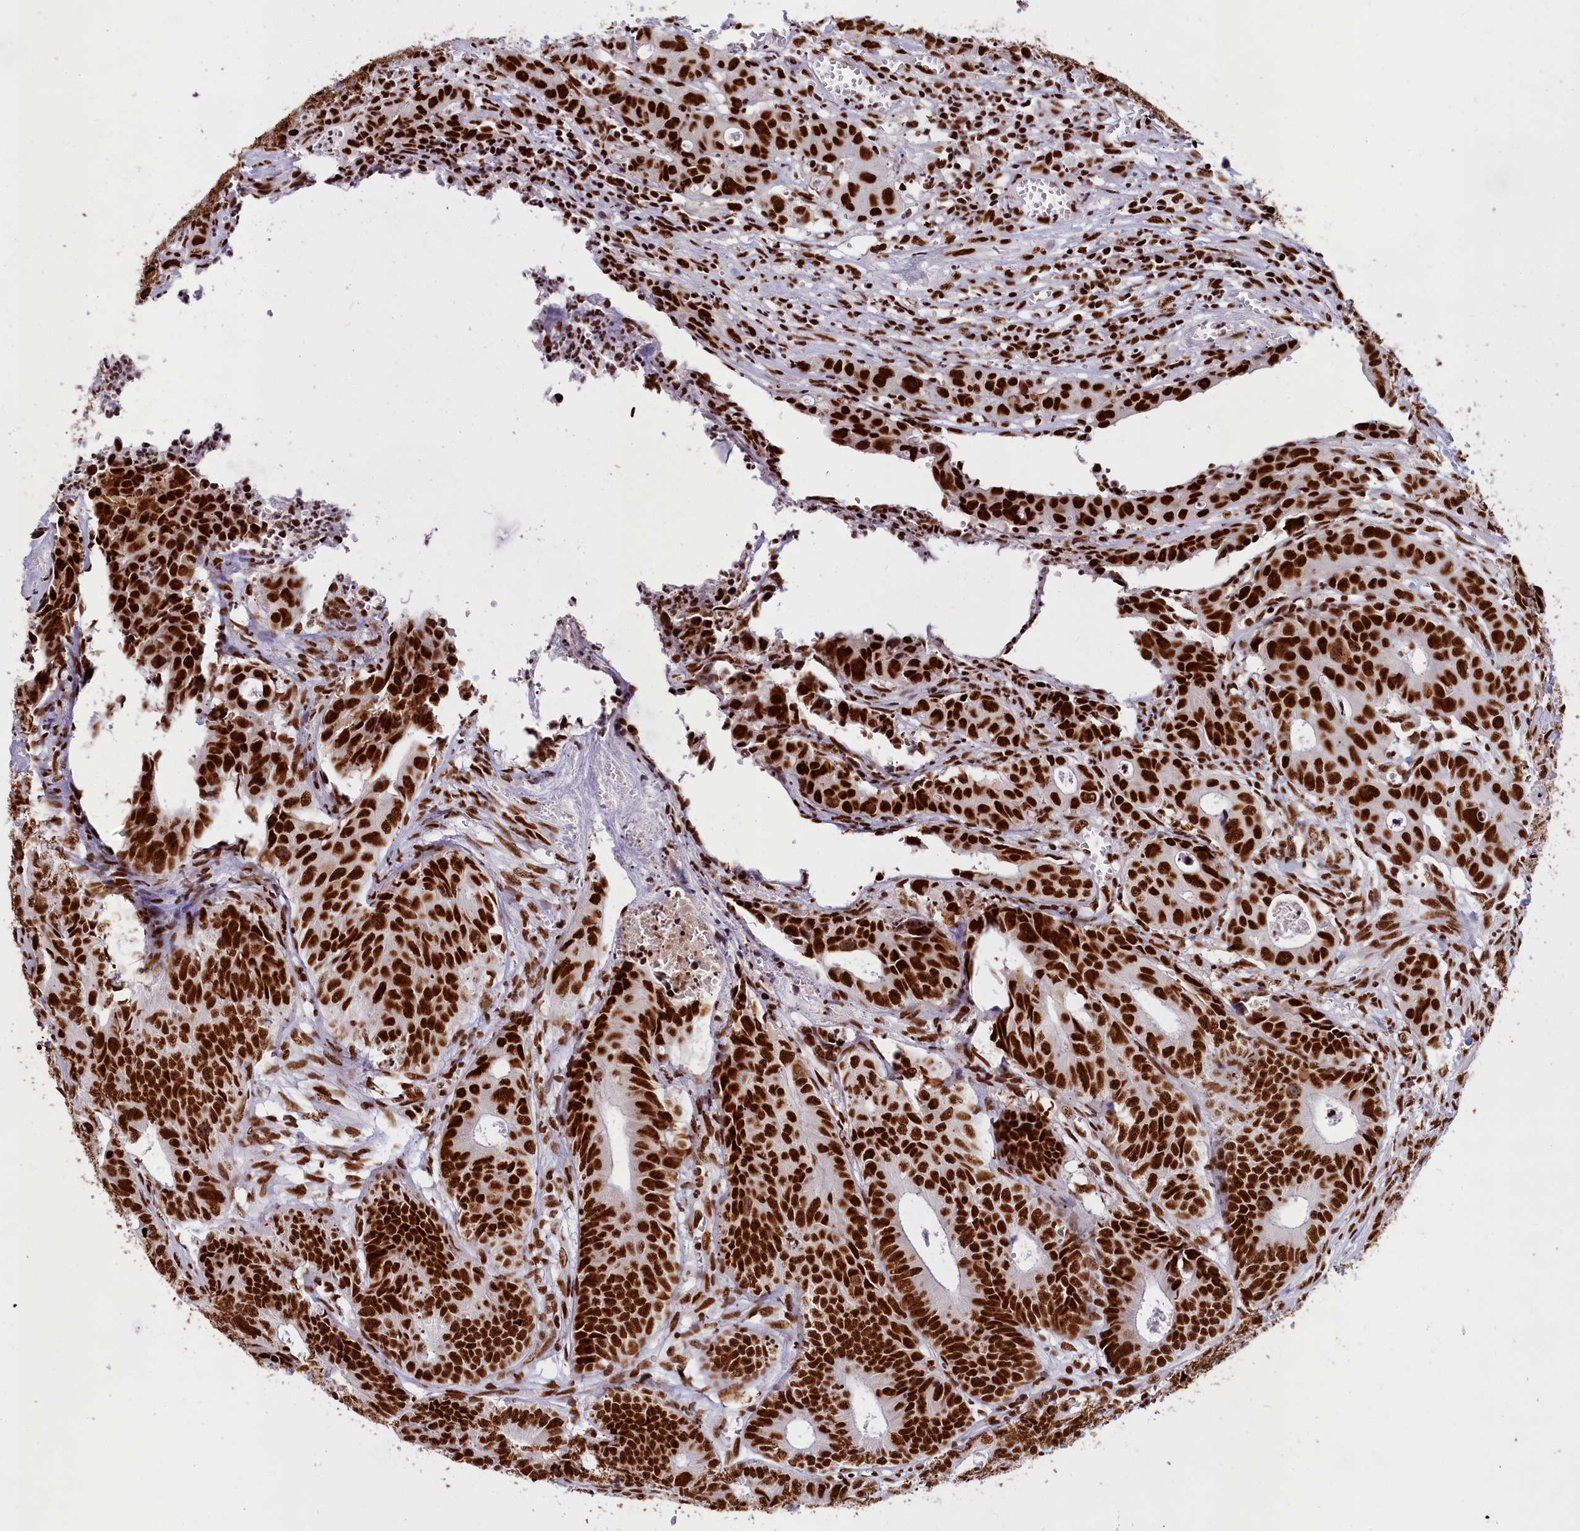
{"staining": {"intensity": "strong", "quantity": ">75%", "location": "nuclear"}, "tissue": "colorectal cancer", "cell_type": "Tumor cells", "image_type": "cancer", "snomed": [{"axis": "morphology", "description": "Adenocarcinoma, NOS"}, {"axis": "topography", "description": "Colon"}], "caption": "This photomicrograph exhibits colorectal cancer stained with immunohistochemistry (IHC) to label a protein in brown. The nuclear of tumor cells show strong positivity for the protein. Nuclei are counter-stained blue.", "gene": "SNRNP70", "patient": {"sex": "female", "age": 57}}